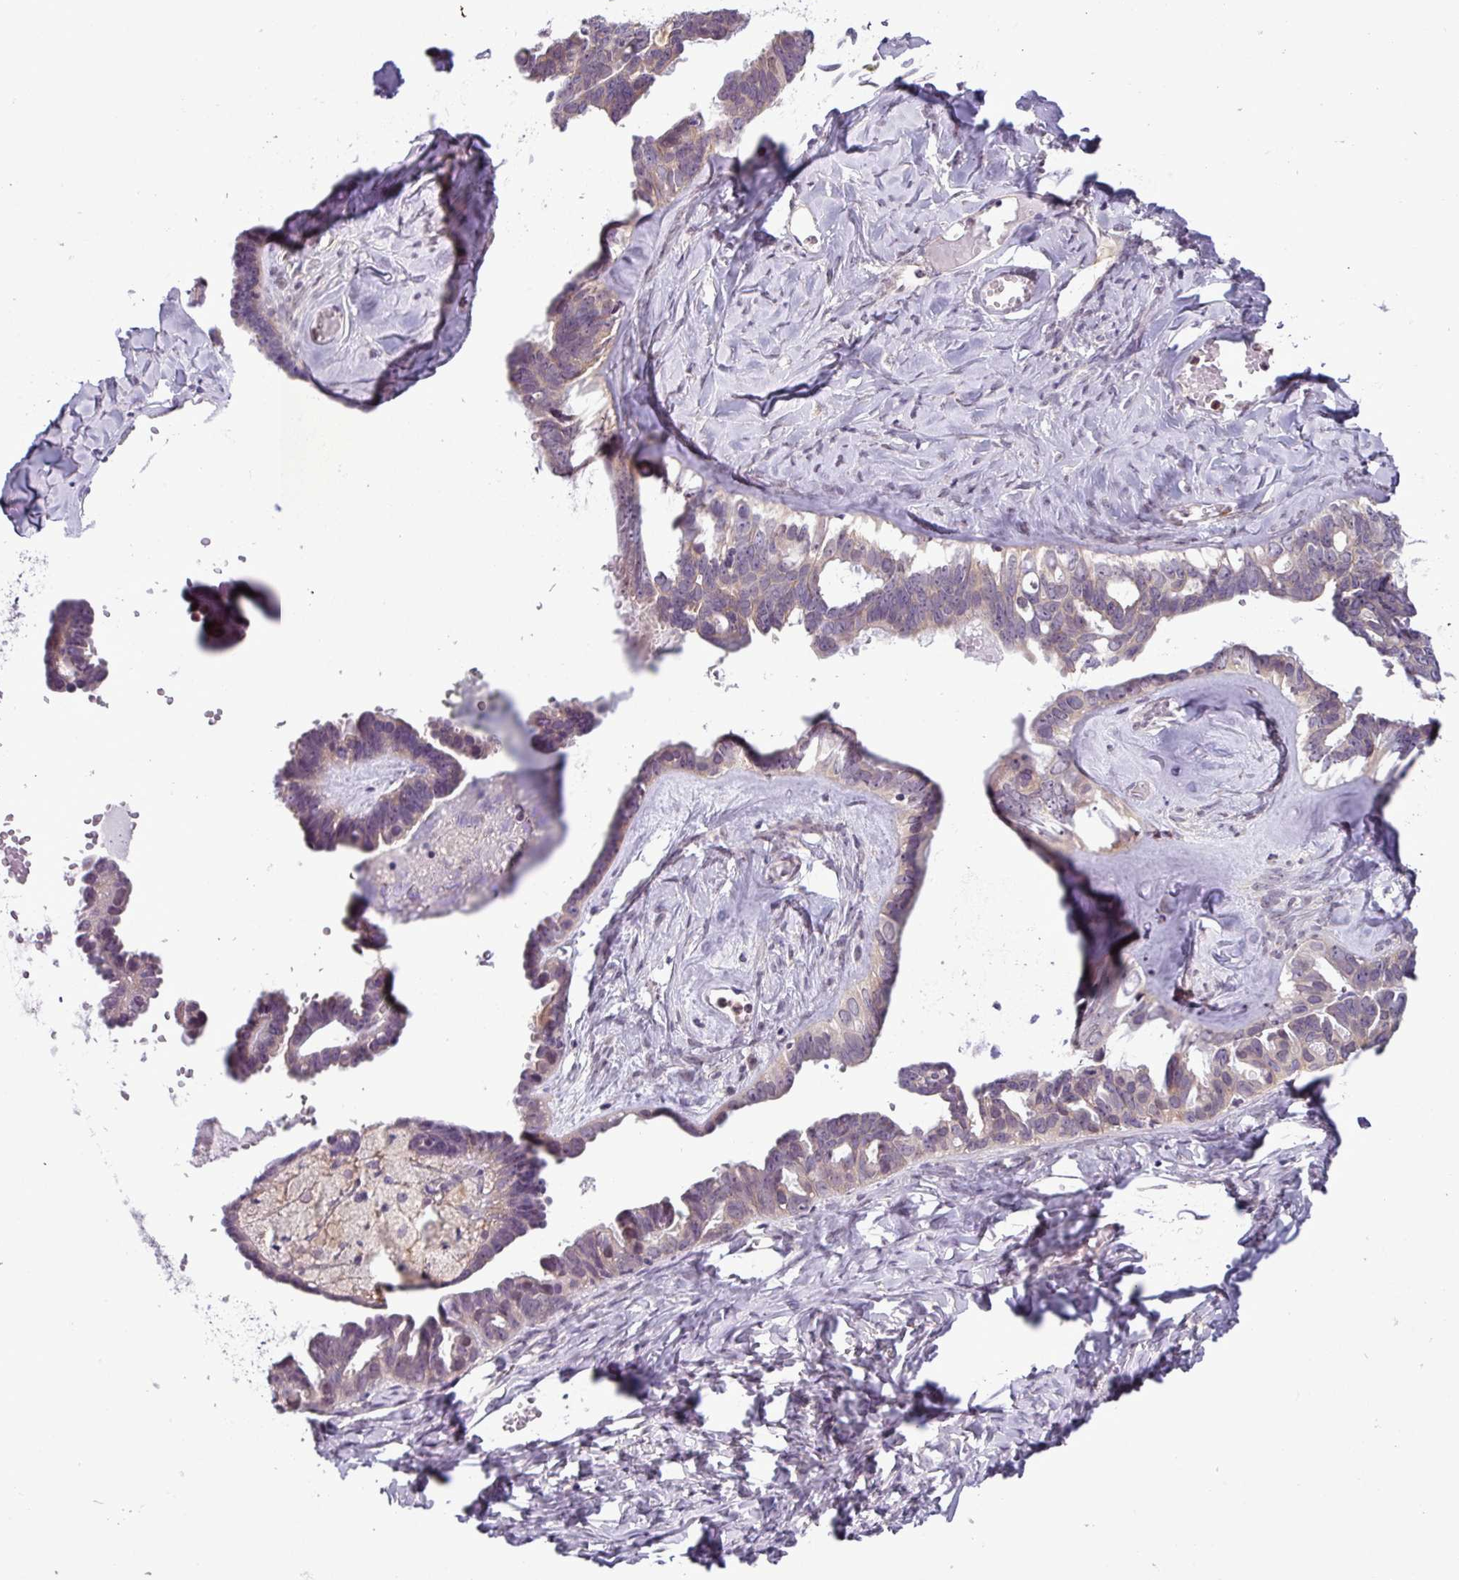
{"staining": {"intensity": "weak", "quantity": "<25%", "location": "cytoplasmic/membranous"}, "tissue": "ovarian cancer", "cell_type": "Tumor cells", "image_type": "cancer", "snomed": [{"axis": "morphology", "description": "Cystadenocarcinoma, serous, NOS"}, {"axis": "topography", "description": "Ovary"}], "caption": "Immunohistochemistry of ovarian cancer (serous cystadenocarcinoma) displays no staining in tumor cells. (DAB immunohistochemistry (IHC), high magnification).", "gene": "NPFFR1", "patient": {"sex": "female", "age": 69}}